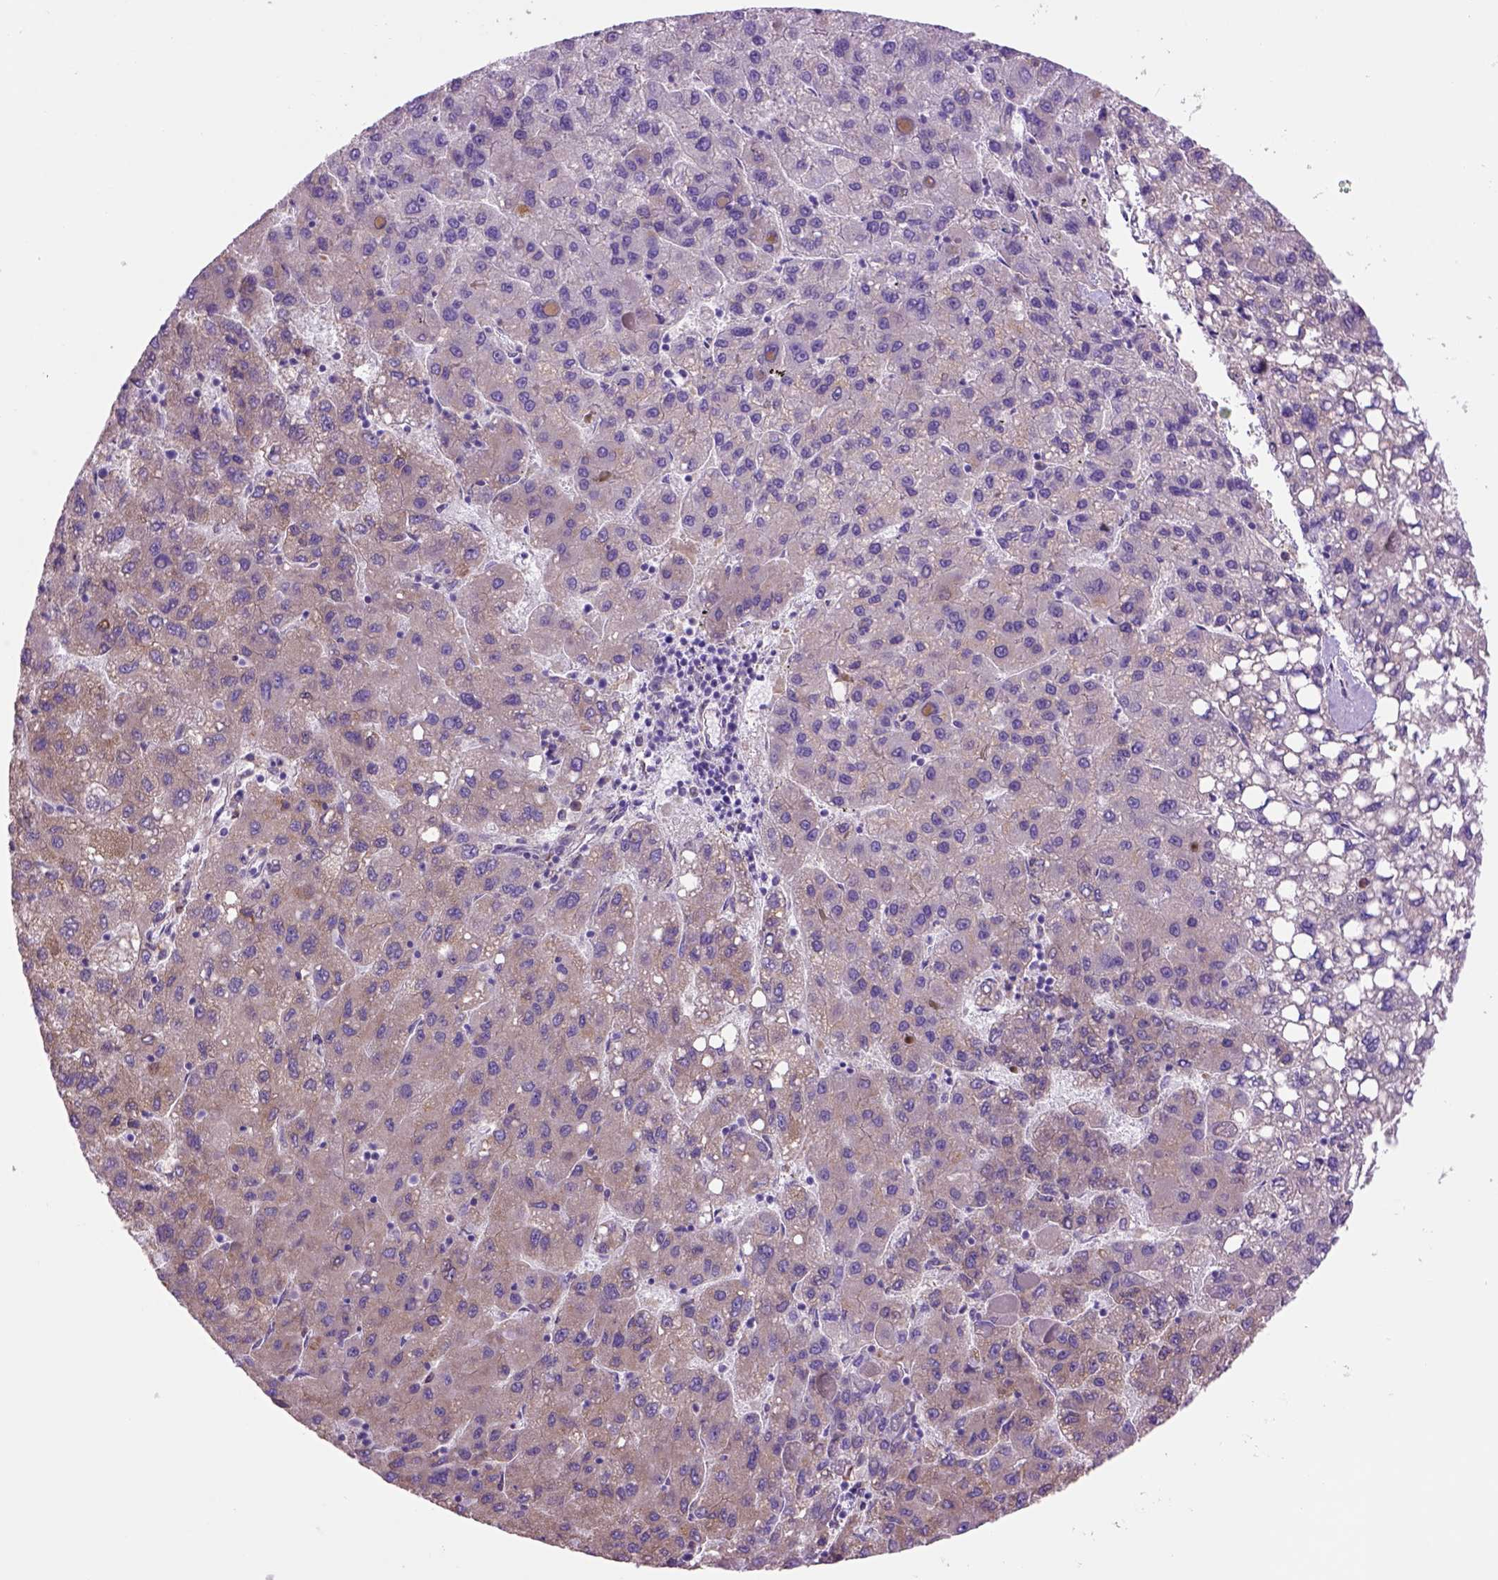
{"staining": {"intensity": "weak", "quantity": "25%-75%", "location": "cytoplasmic/membranous"}, "tissue": "liver cancer", "cell_type": "Tumor cells", "image_type": "cancer", "snomed": [{"axis": "morphology", "description": "Carcinoma, Hepatocellular, NOS"}, {"axis": "topography", "description": "Liver"}], "caption": "Hepatocellular carcinoma (liver) was stained to show a protein in brown. There is low levels of weak cytoplasmic/membranous positivity in approximately 25%-75% of tumor cells.", "gene": "PIAS3", "patient": {"sex": "female", "age": 82}}